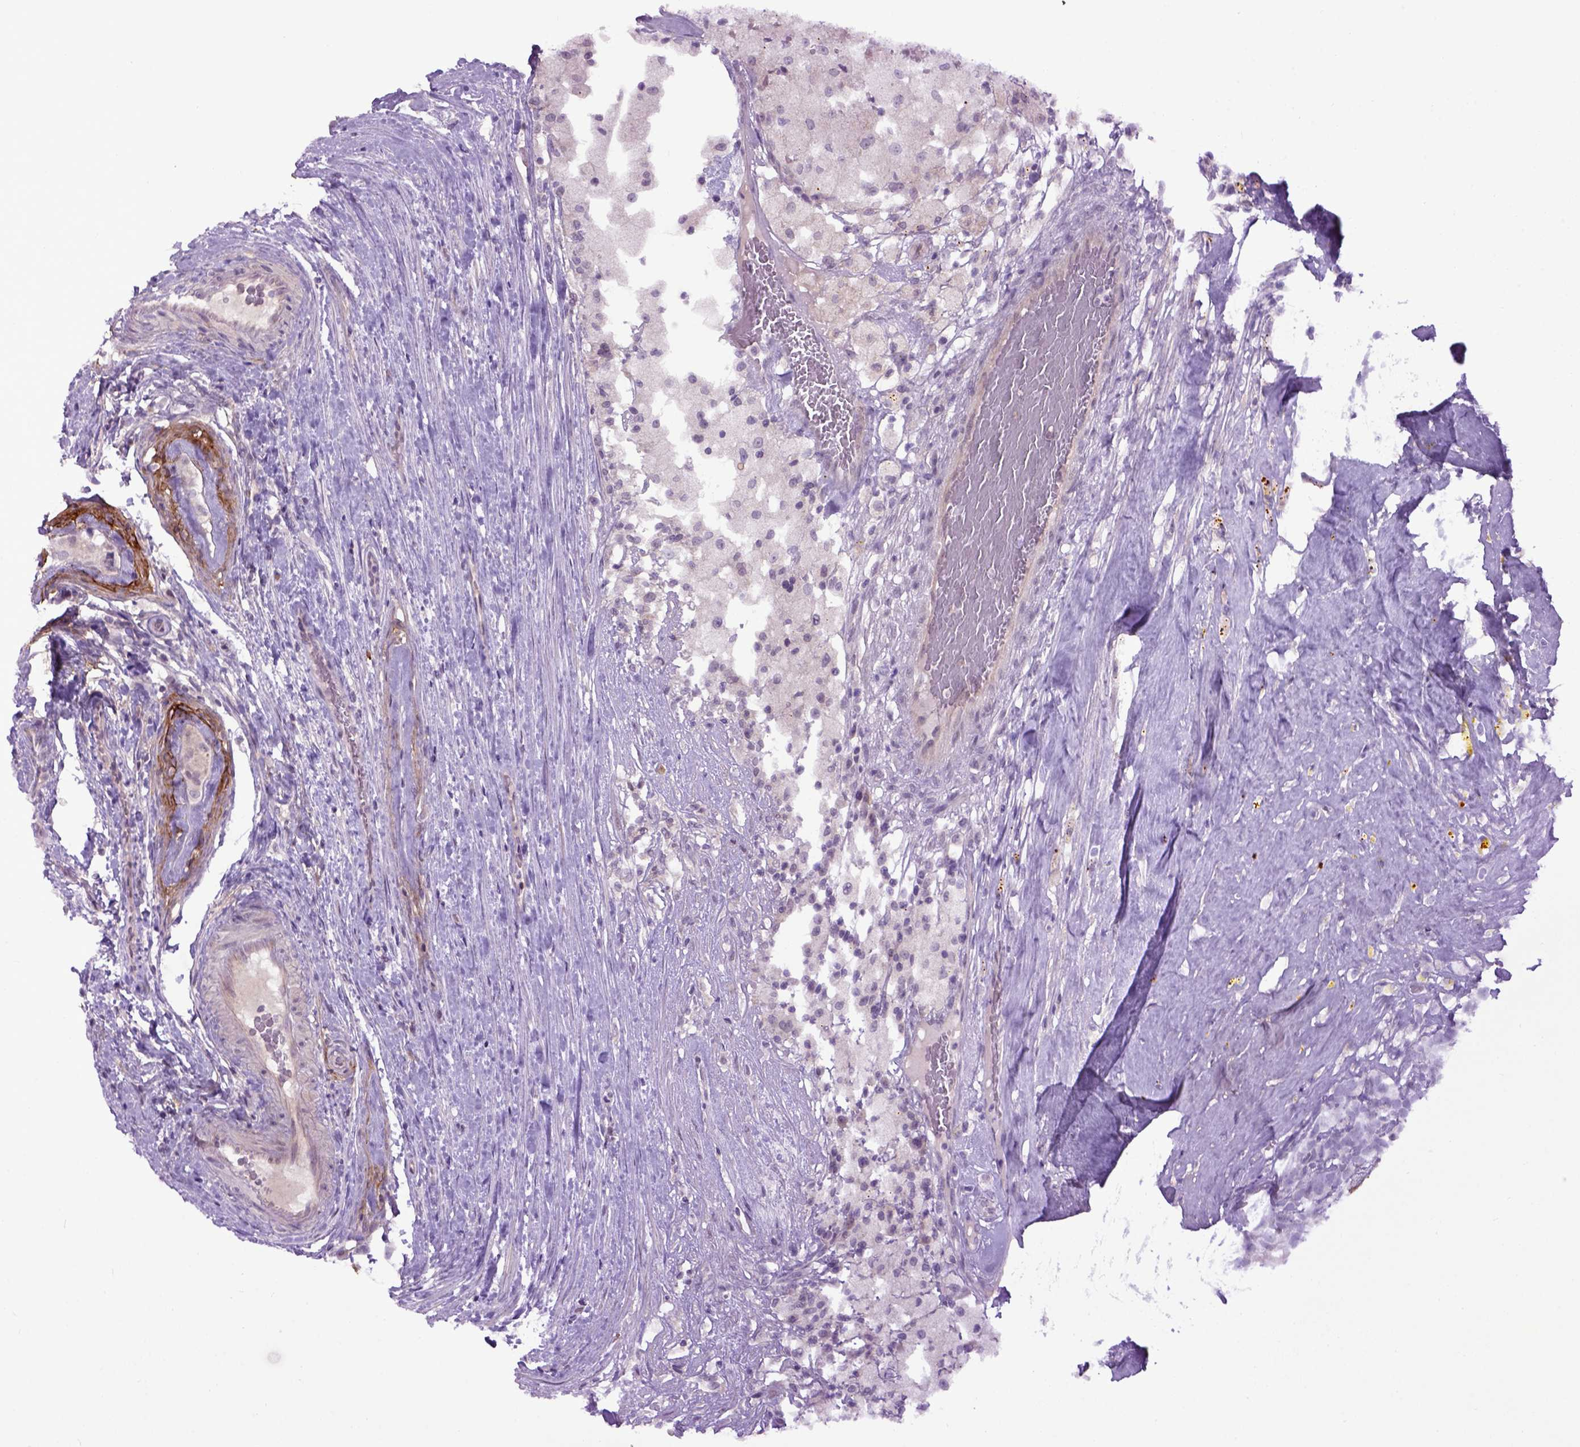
{"staining": {"intensity": "negative", "quantity": "none", "location": "none"}, "tissue": "testis cancer", "cell_type": "Tumor cells", "image_type": "cancer", "snomed": [{"axis": "morphology", "description": "Seminoma, NOS"}, {"axis": "morphology", "description": "Carcinoma, Embryonal, NOS"}, {"axis": "topography", "description": "Testis"}], "caption": "Immunohistochemistry (IHC) histopathology image of neoplastic tissue: testis cancer (seminoma) stained with DAB (3,3'-diaminobenzidine) demonstrates no significant protein expression in tumor cells.", "gene": "EMILIN3", "patient": {"sex": "male", "age": 41}}